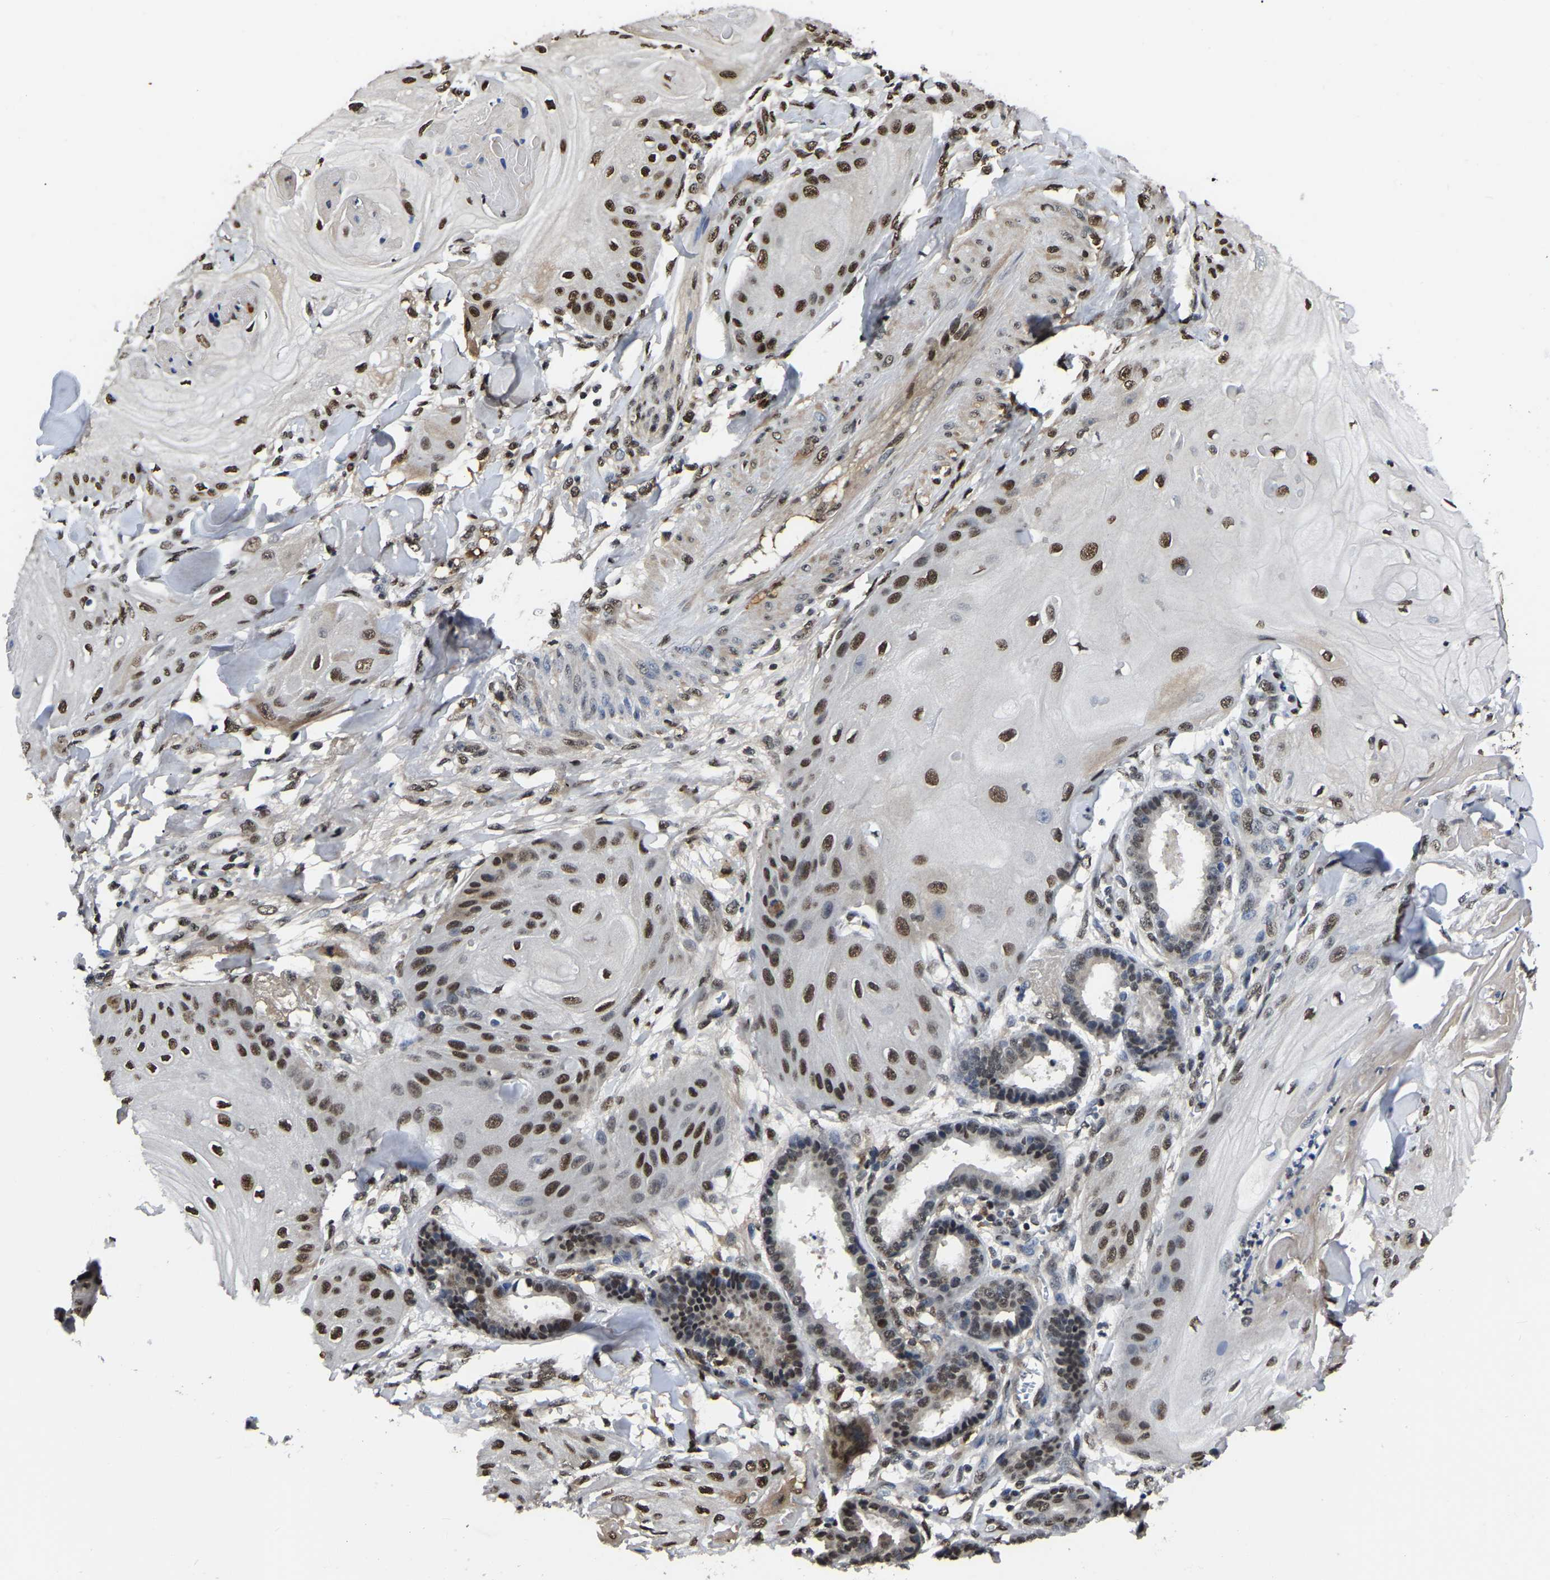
{"staining": {"intensity": "strong", "quantity": ">75%", "location": "nuclear"}, "tissue": "skin cancer", "cell_type": "Tumor cells", "image_type": "cancer", "snomed": [{"axis": "morphology", "description": "Squamous cell carcinoma, NOS"}, {"axis": "topography", "description": "Skin"}], "caption": "High-power microscopy captured an IHC histopathology image of skin squamous cell carcinoma, revealing strong nuclear expression in about >75% of tumor cells.", "gene": "TRIM35", "patient": {"sex": "male", "age": 74}}